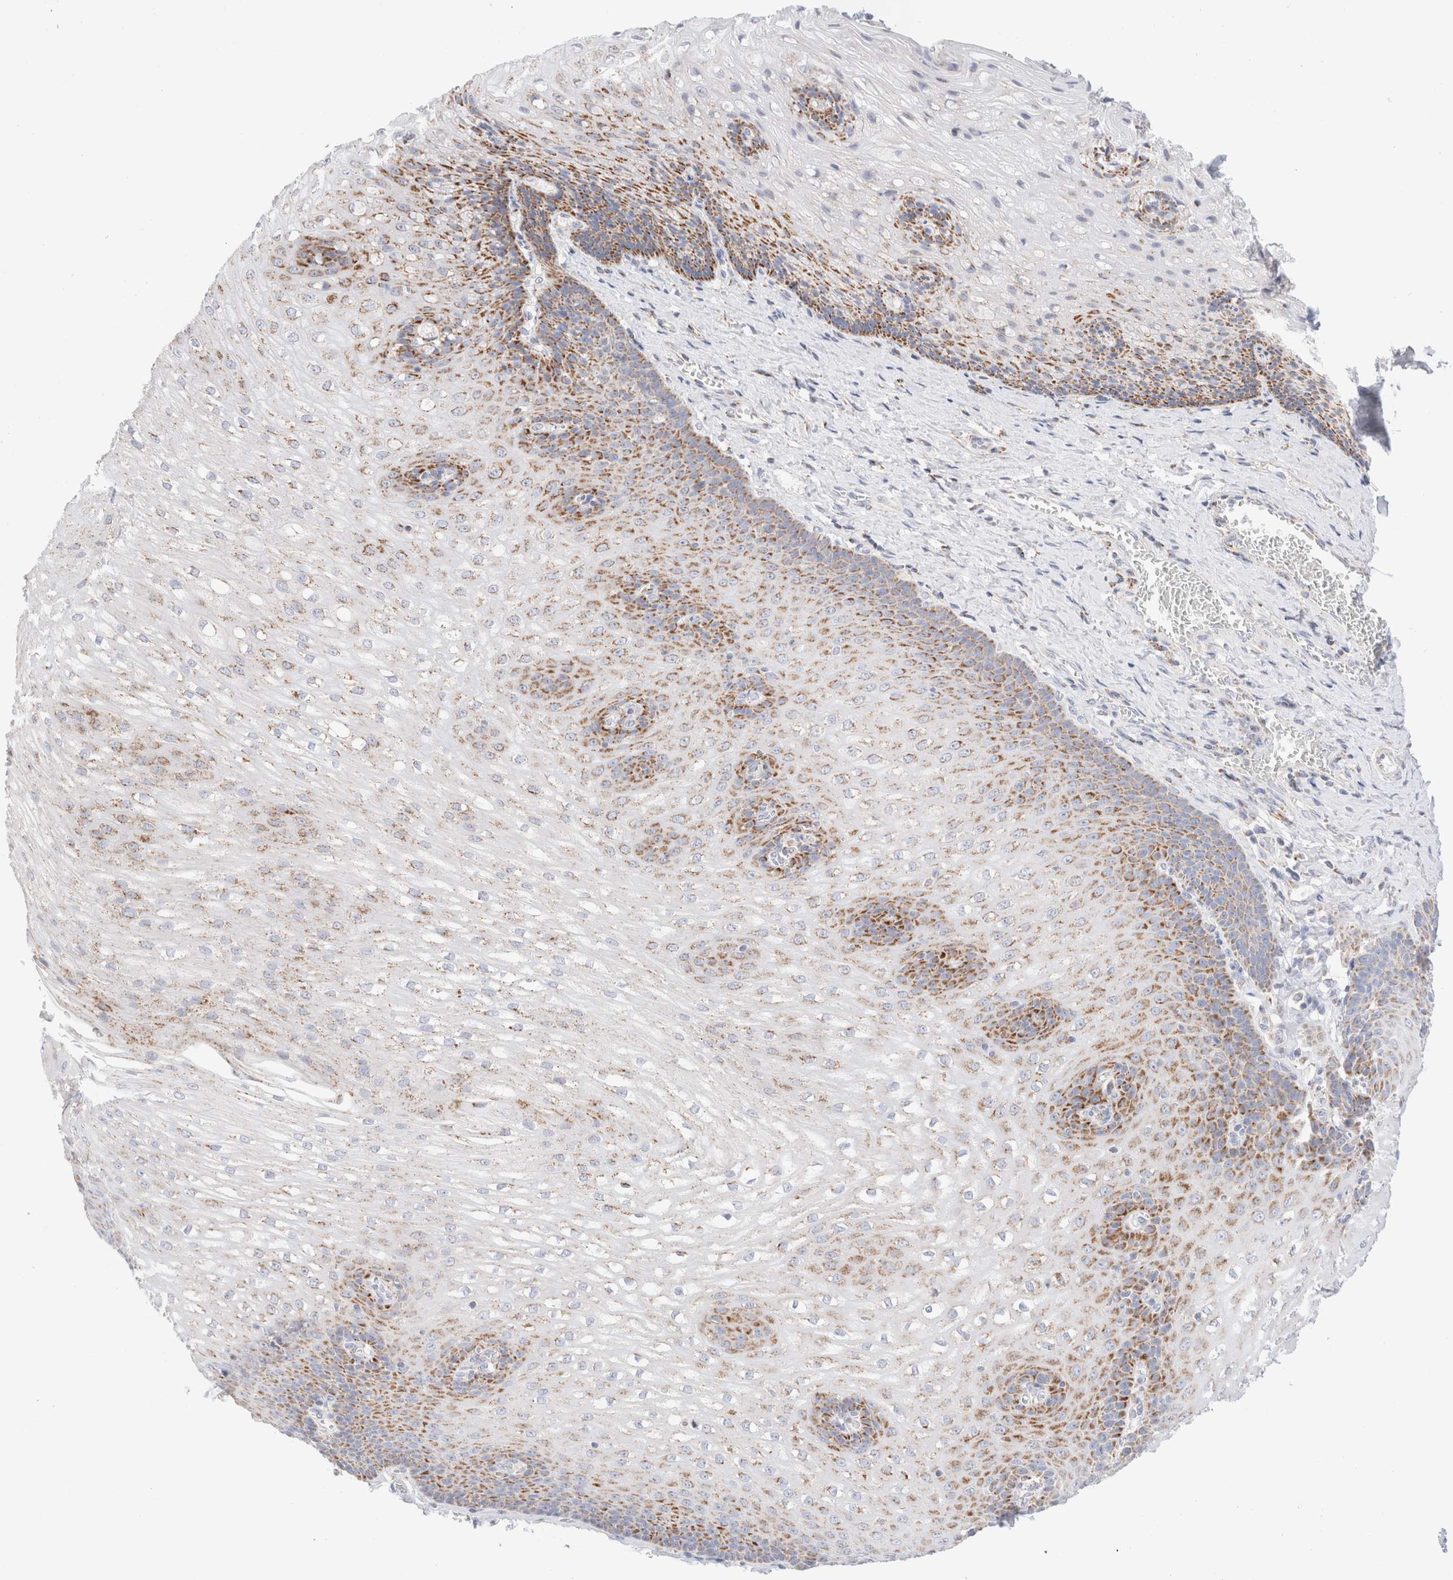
{"staining": {"intensity": "strong", "quantity": "25%-75%", "location": "cytoplasmic/membranous"}, "tissue": "esophagus", "cell_type": "Squamous epithelial cells", "image_type": "normal", "snomed": [{"axis": "morphology", "description": "Normal tissue, NOS"}, {"axis": "topography", "description": "Esophagus"}], "caption": "Immunohistochemical staining of benign esophagus demonstrates high levels of strong cytoplasmic/membranous positivity in approximately 25%-75% of squamous epithelial cells.", "gene": "ATP6V1C1", "patient": {"sex": "male", "age": 48}}